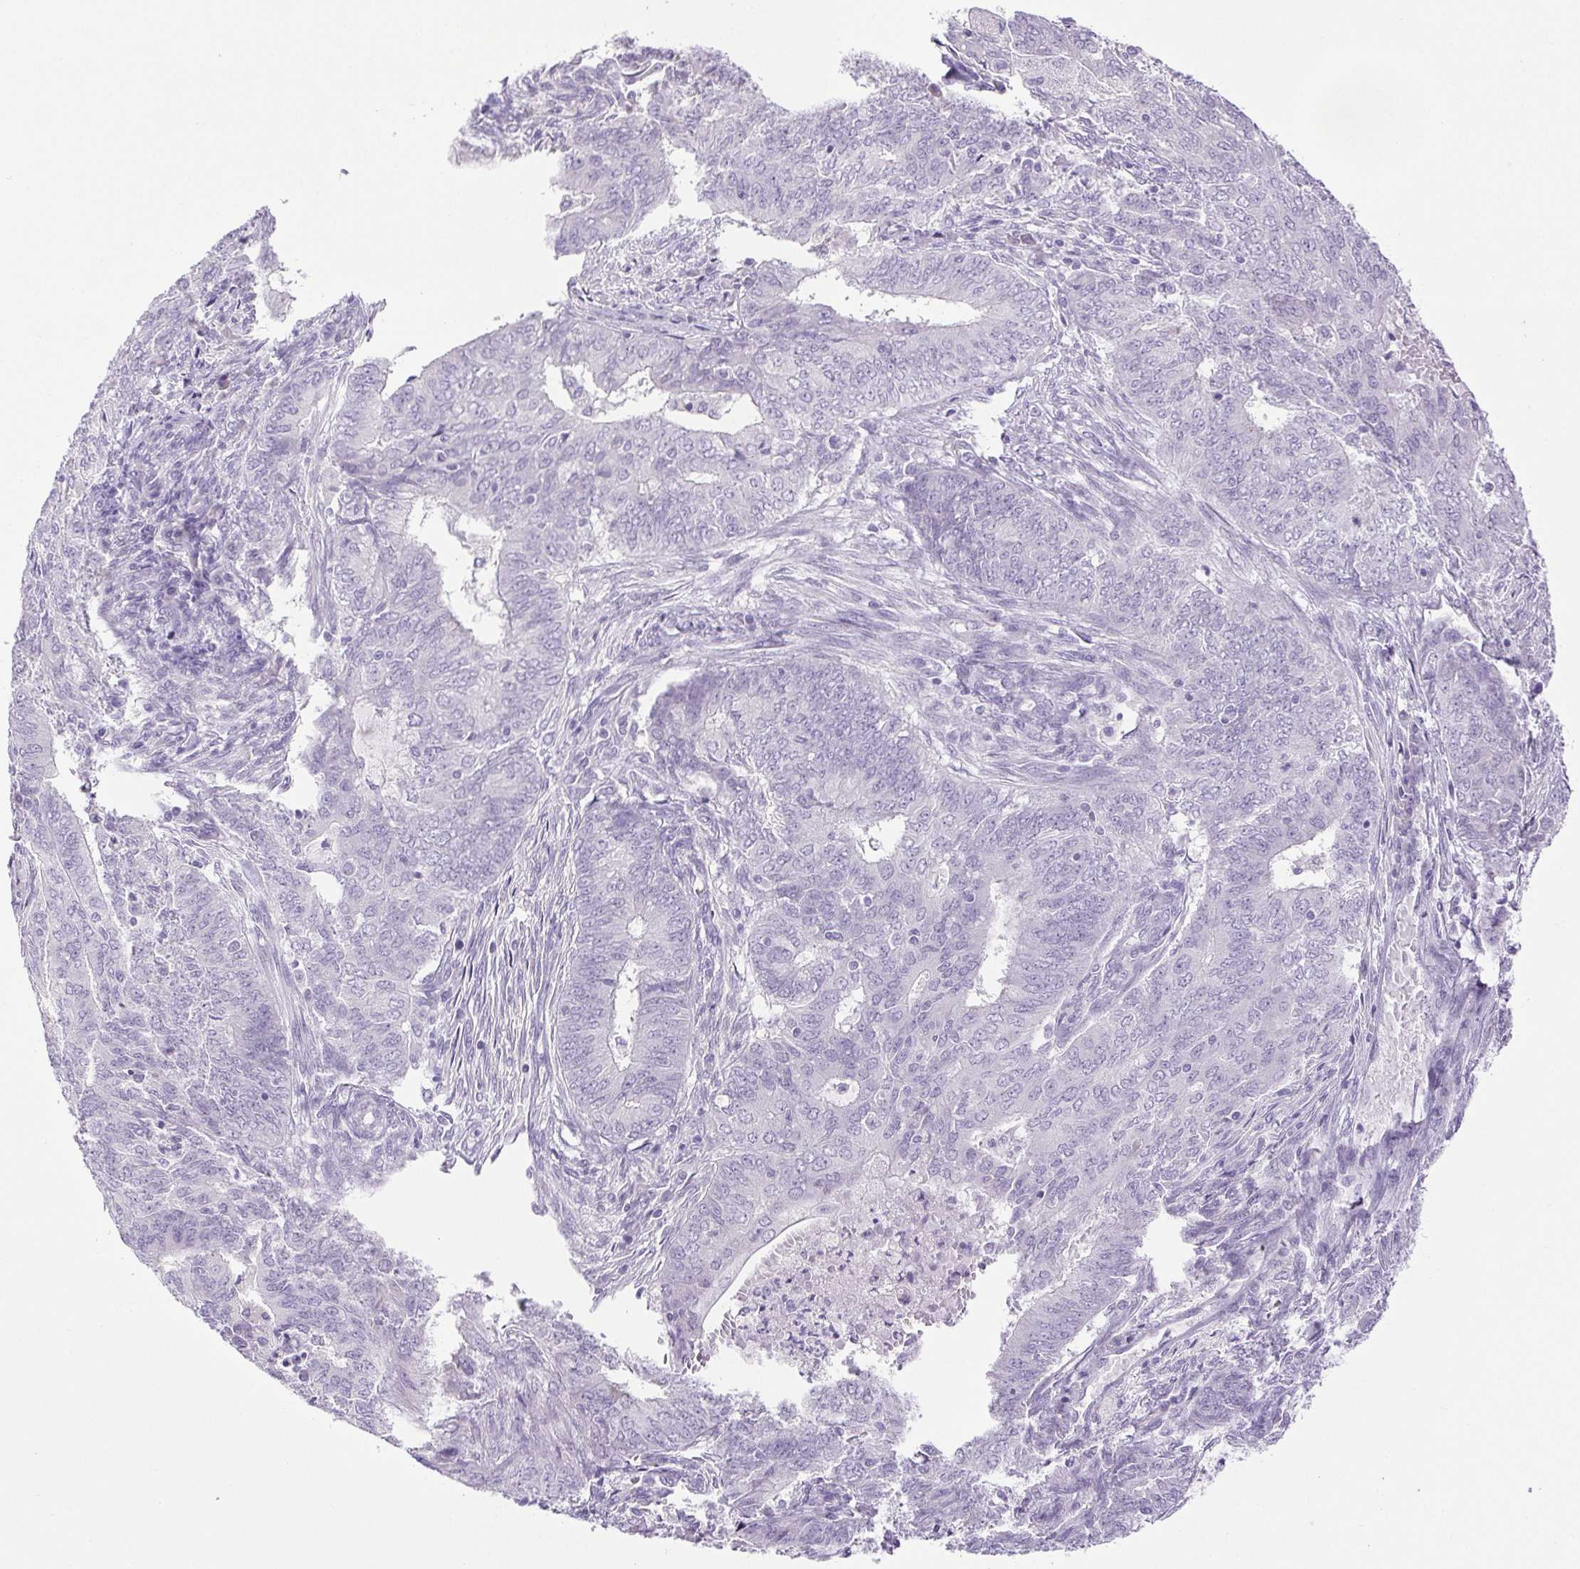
{"staining": {"intensity": "negative", "quantity": "none", "location": "none"}, "tissue": "endometrial cancer", "cell_type": "Tumor cells", "image_type": "cancer", "snomed": [{"axis": "morphology", "description": "Adenocarcinoma, NOS"}, {"axis": "topography", "description": "Endometrium"}], "caption": "Endometrial cancer (adenocarcinoma) was stained to show a protein in brown. There is no significant staining in tumor cells.", "gene": "PAPPA2", "patient": {"sex": "female", "age": 62}}